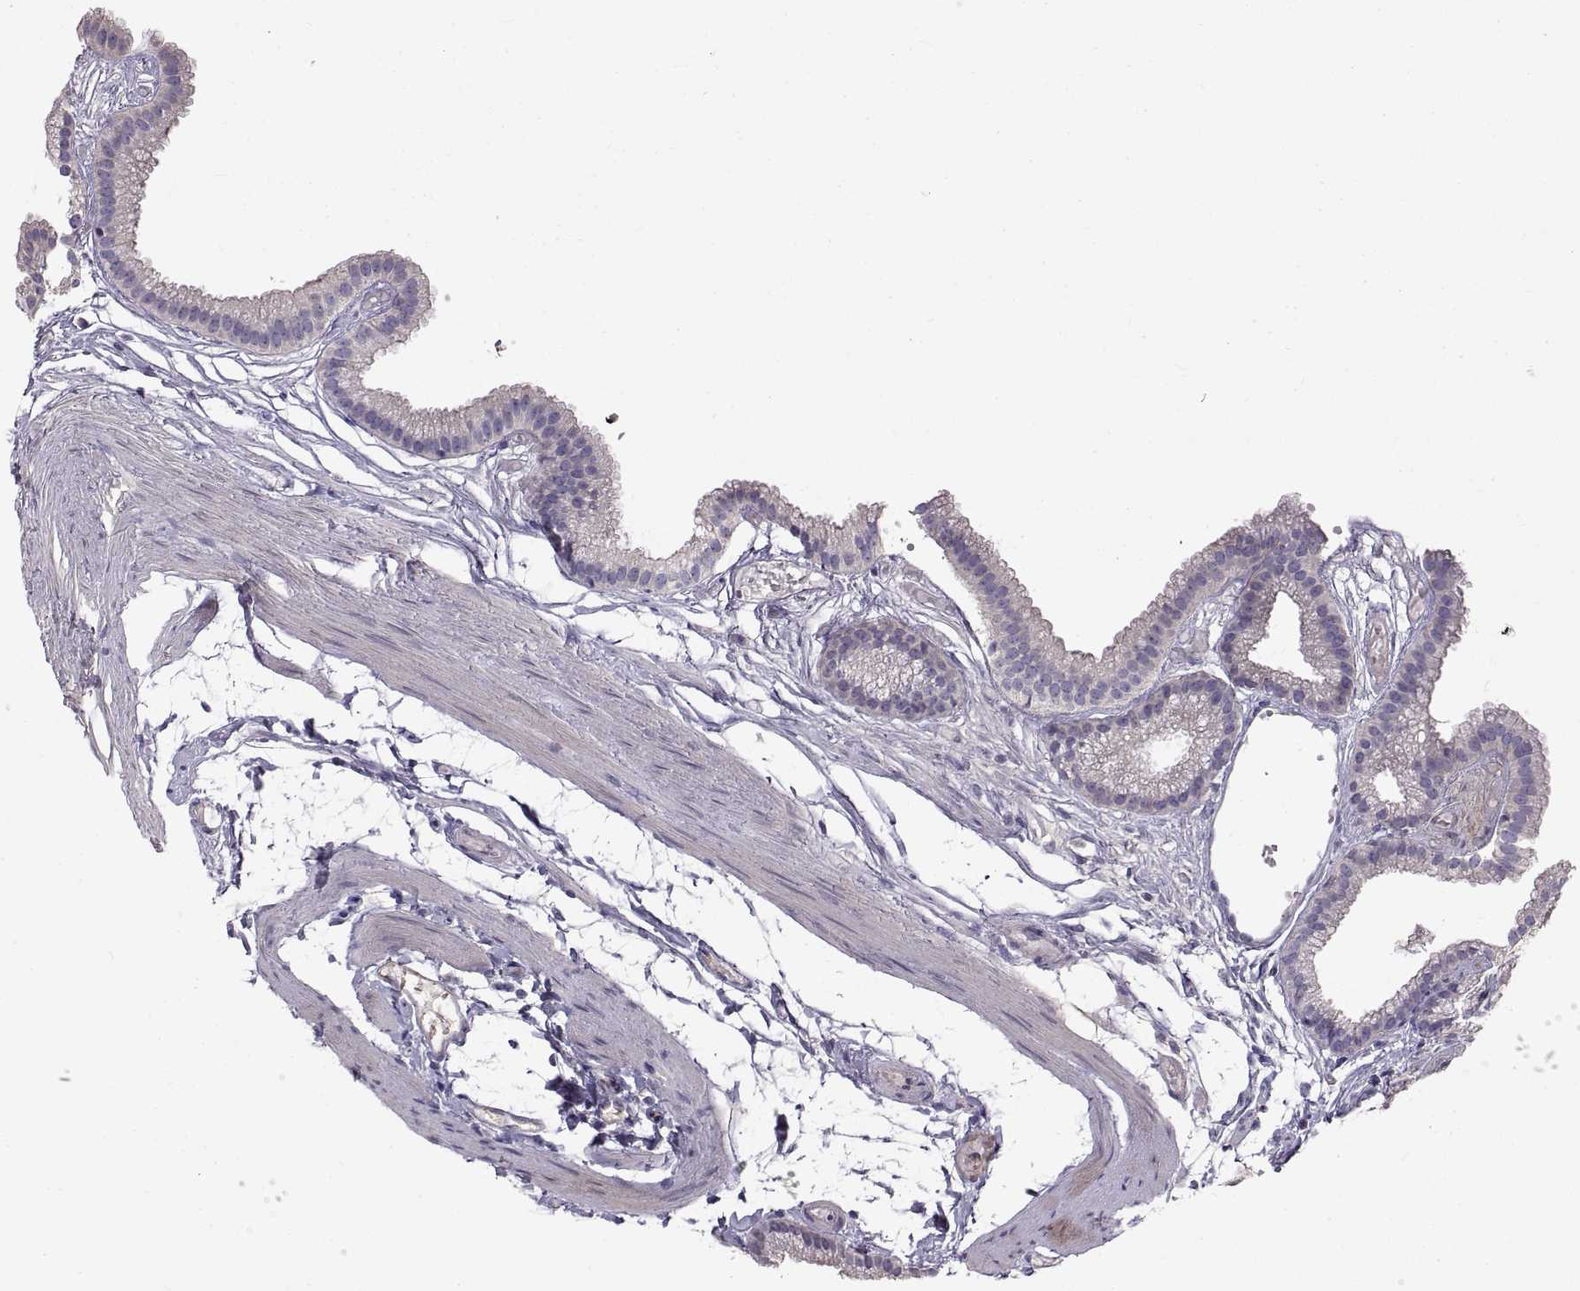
{"staining": {"intensity": "negative", "quantity": "none", "location": "none"}, "tissue": "gallbladder", "cell_type": "Glandular cells", "image_type": "normal", "snomed": [{"axis": "morphology", "description": "Normal tissue, NOS"}, {"axis": "topography", "description": "Gallbladder"}], "caption": "IHC of benign human gallbladder reveals no expression in glandular cells. (Brightfield microscopy of DAB (3,3'-diaminobenzidine) IHC at high magnification).", "gene": "ADAM32", "patient": {"sex": "female", "age": 45}}